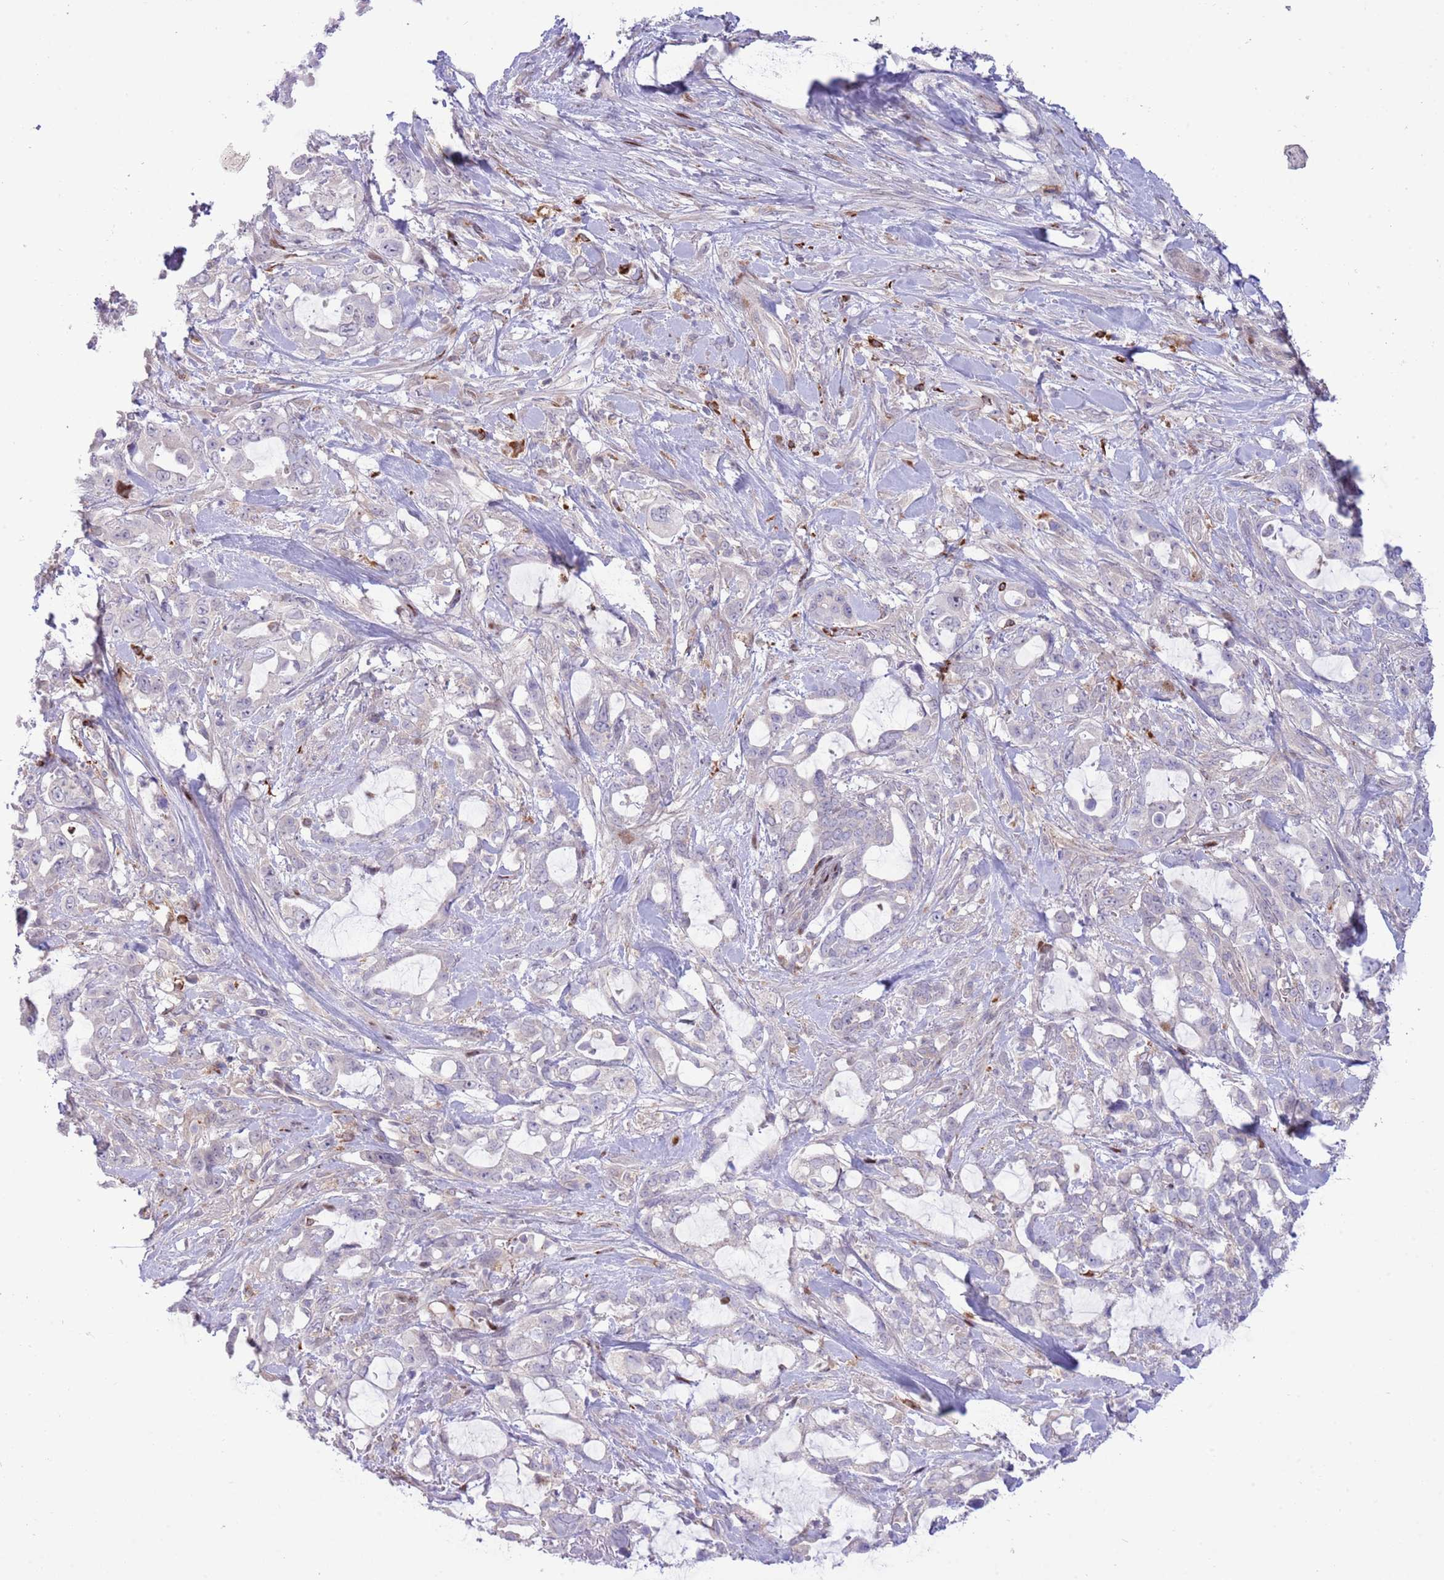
{"staining": {"intensity": "negative", "quantity": "none", "location": "none"}, "tissue": "pancreatic cancer", "cell_type": "Tumor cells", "image_type": "cancer", "snomed": [{"axis": "morphology", "description": "Adenocarcinoma, NOS"}, {"axis": "topography", "description": "Pancreas"}], "caption": "The photomicrograph displays no staining of tumor cells in adenocarcinoma (pancreatic). (IHC, brightfield microscopy, high magnification).", "gene": "ANO8", "patient": {"sex": "female", "age": 61}}